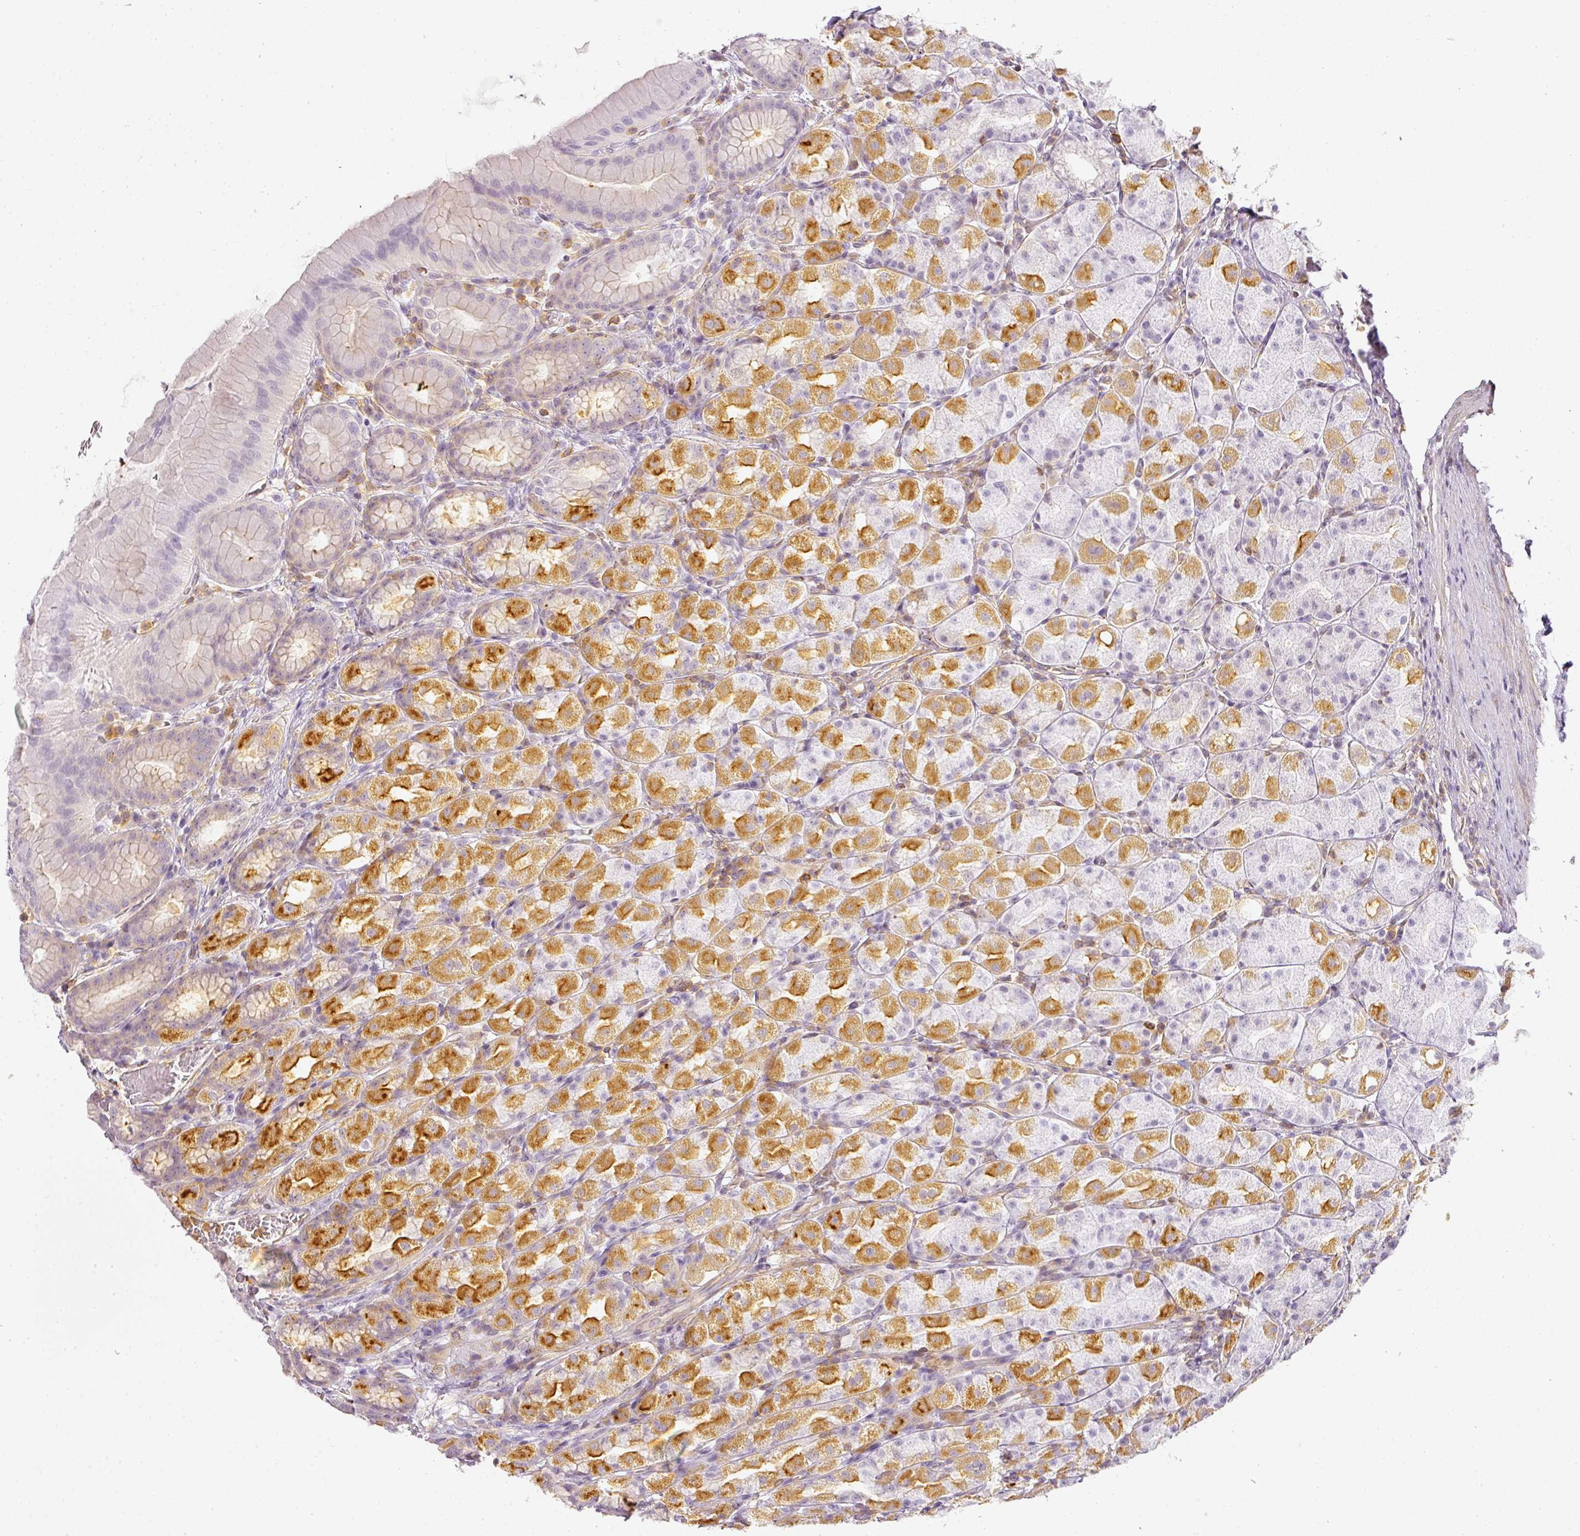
{"staining": {"intensity": "moderate", "quantity": "25%-75%", "location": "cytoplasmic/membranous"}, "tissue": "stomach", "cell_type": "Glandular cells", "image_type": "normal", "snomed": [{"axis": "morphology", "description": "Normal tissue, NOS"}, {"axis": "topography", "description": "Stomach, upper"}, {"axis": "topography", "description": "Stomach"}], "caption": "Brown immunohistochemical staining in normal human stomach exhibits moderate cytoplasmic/membranous positivity in approximately 25%-75% of glandular cells. The protein is stained brown, and the nuclei are stained in blue (DAB (3,3'-diaminobenzidine) IHC with brightfield microscopy, high magnification).", "gene": "TMEM42", "patient": {"sex": "male", "age": 68}}